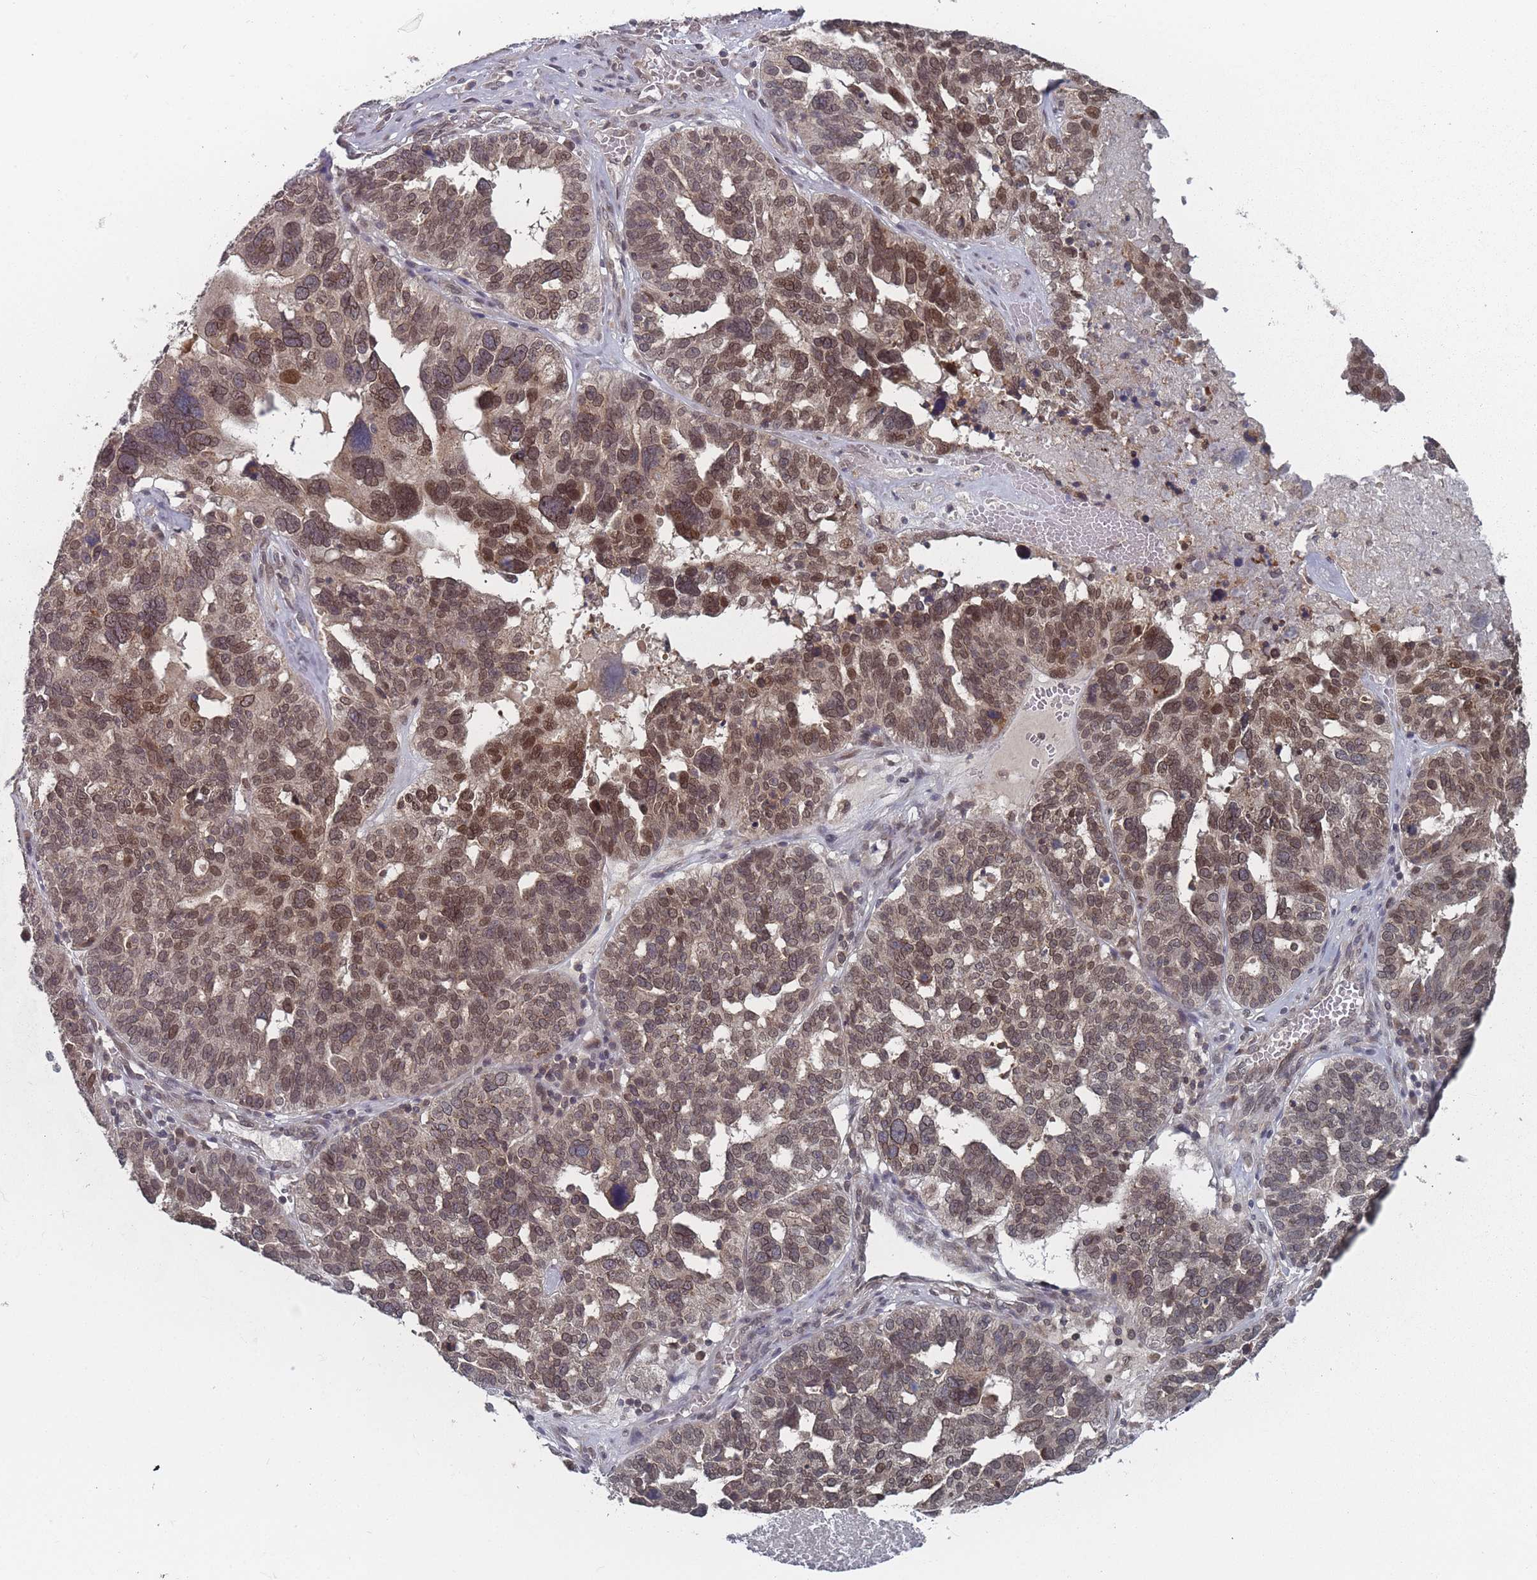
{"staining": {"intensity": "moderate", "quantity": ">75%", "location": "cytoplasmic/membranous,nuclear"}, "tissue": "ovarian cancer", "cell_type": "Tumor cells", "image_type": "cancer", "snomed": [{"axis": "morphology", "description": "Cystadenocarcinoma, serous, NOS"}, {"axis": "topography", "description": "Ovary"}], "caption": "Immunohistochemical staining of human serous cystadenocarcinoma (ovarian) reveals medium levels of moderate cytoplasmic/membranous and nuclear expression in about >75% of tumor cells. The staining was performed using DAB (3,3'-diaminobenzidine) to visualize the protein expression in brown, while the nuclei were stained in blue with hematoxylin (Magnification: 20x).", "gene": "TBC1D25", "patient": {"sex": "female", "age": 59}}